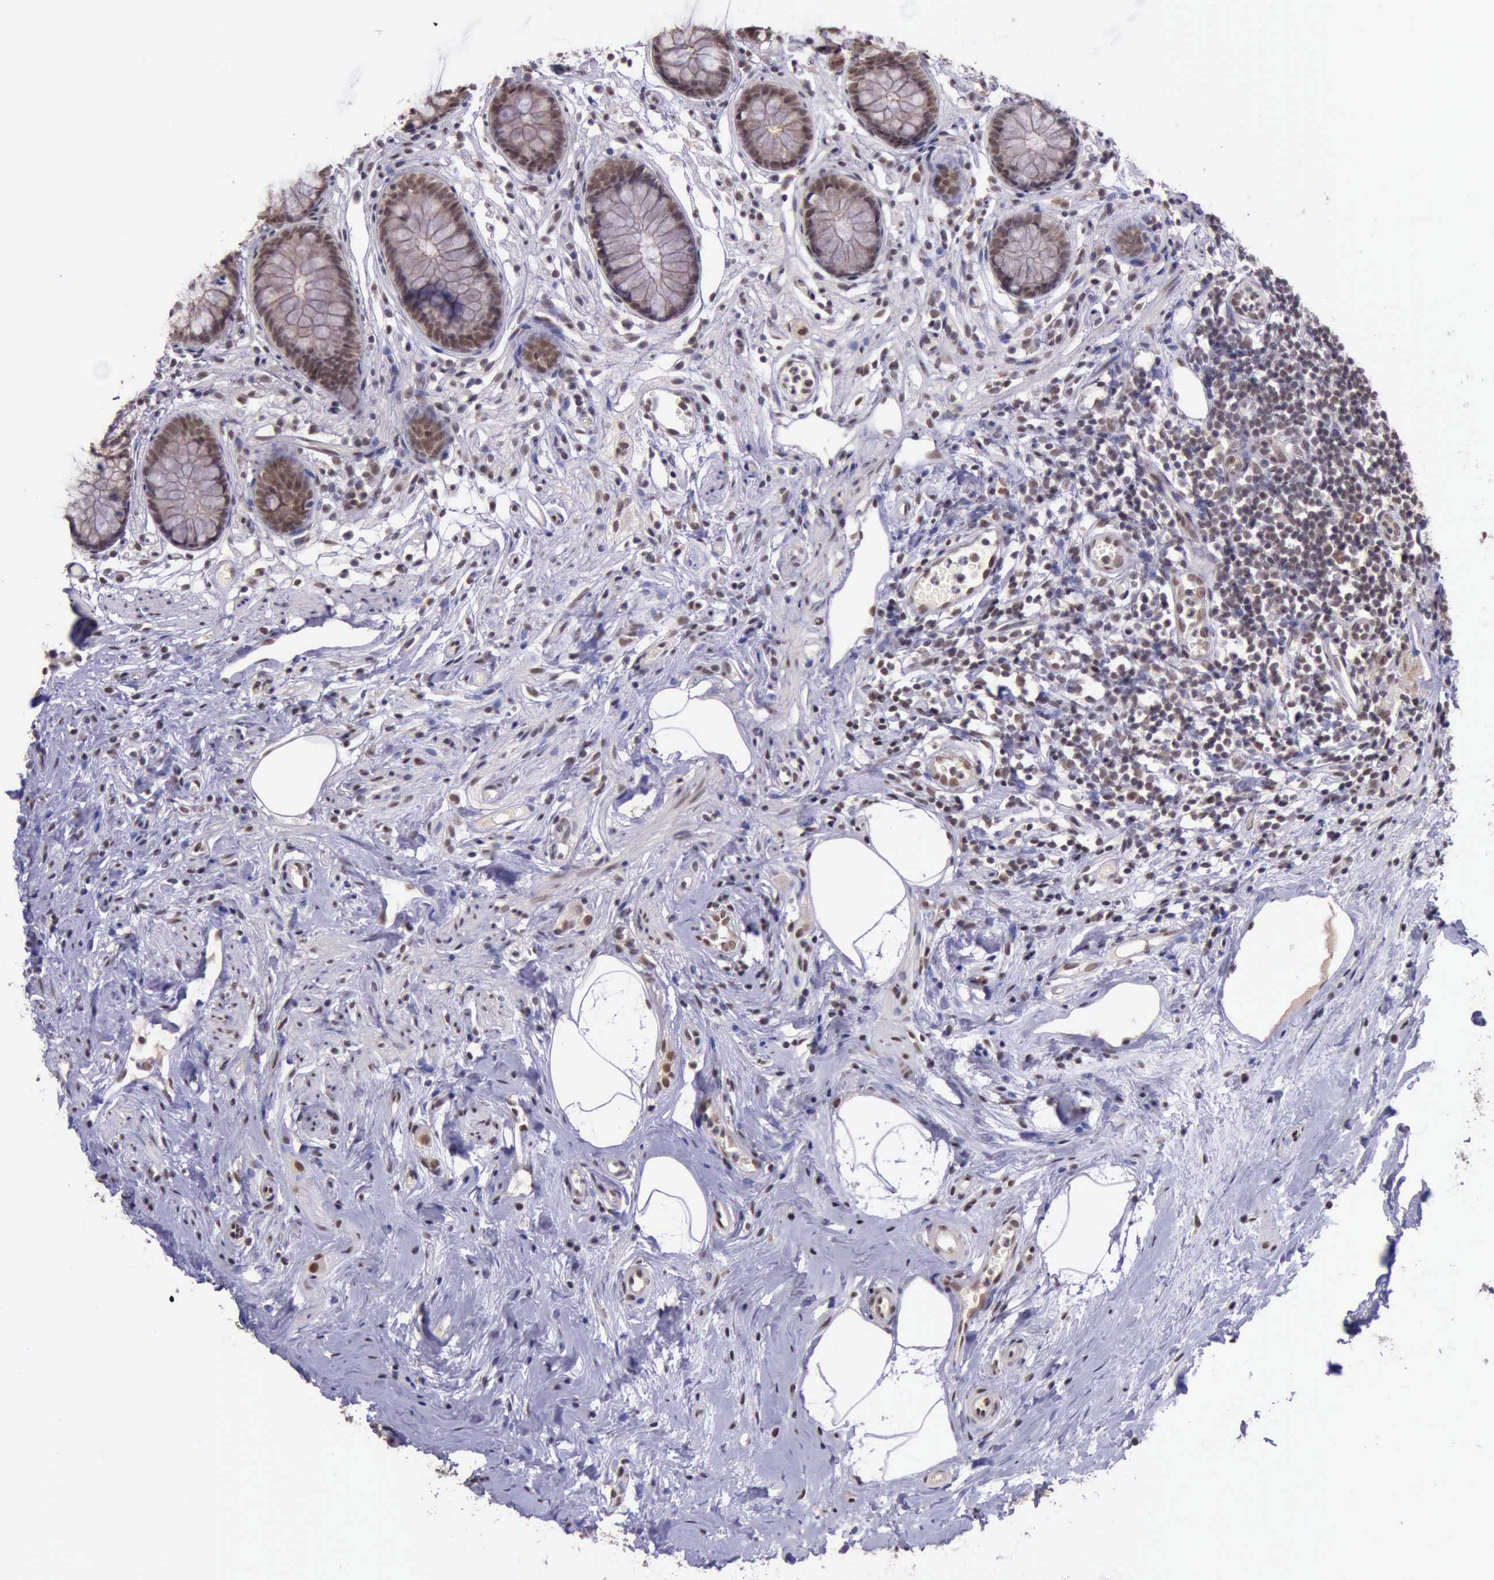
{"staining": {"intensity": "moderate", "quantity": ">75%", "location": "nuclear"}, "tissue": "appendix", "cell_type": "Glandular cells", "image_type": "normal", "snomed": [{"axis": "morphology", "description": "Normal tissue, NOS"}, {"axis": "topography", "description": "Appendix"}], "caption": "Protein staining of unremarkable appendix exhibits moderate nuclear expression in about >75% of glandular cells. The protein of interest is shown in brown color, while the nuclei are stained blue.", "gene": "PRPF39", "patient": {"sex": "male", "age": 38}}